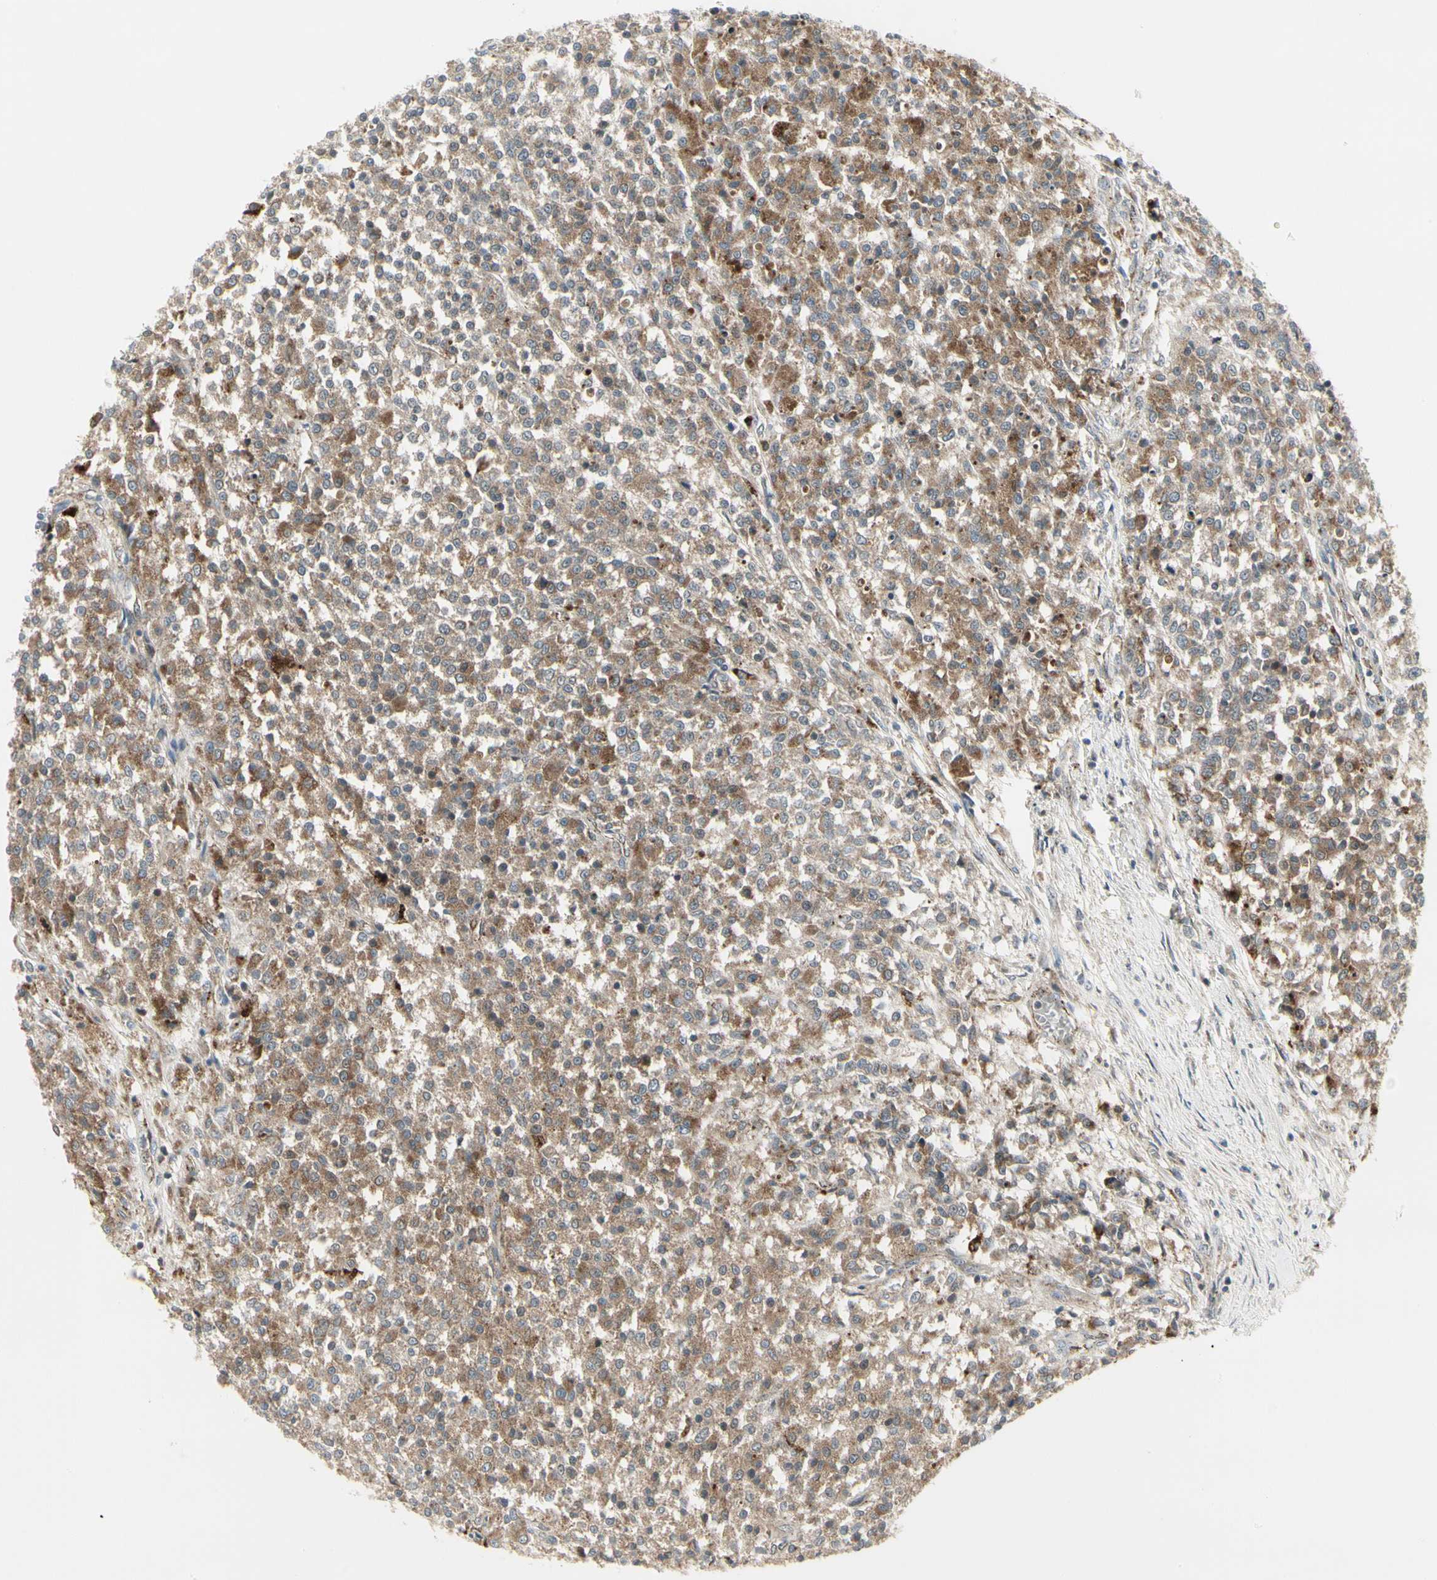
{"staining": {"intensity": "moderate", "quantity": ">75%", "location": "cytoplasmic/membranous"}, "tissue": "testis cancer", "cell_type": "Tumor cells", "image_type": "cancer", "snomed": [{"axis": "morphology", "description": "Seminoma, NOS"}, {"axis": "topography", "description": "Testis"}], "caption": "Human testis seminoma stained for a protein (brown) exhibits moderate cytoplasmic/membranous positive positivity in approximately >75% of tumor cells.", "gene": "GRN", "patient": {"sex": "male", "age": 59}}